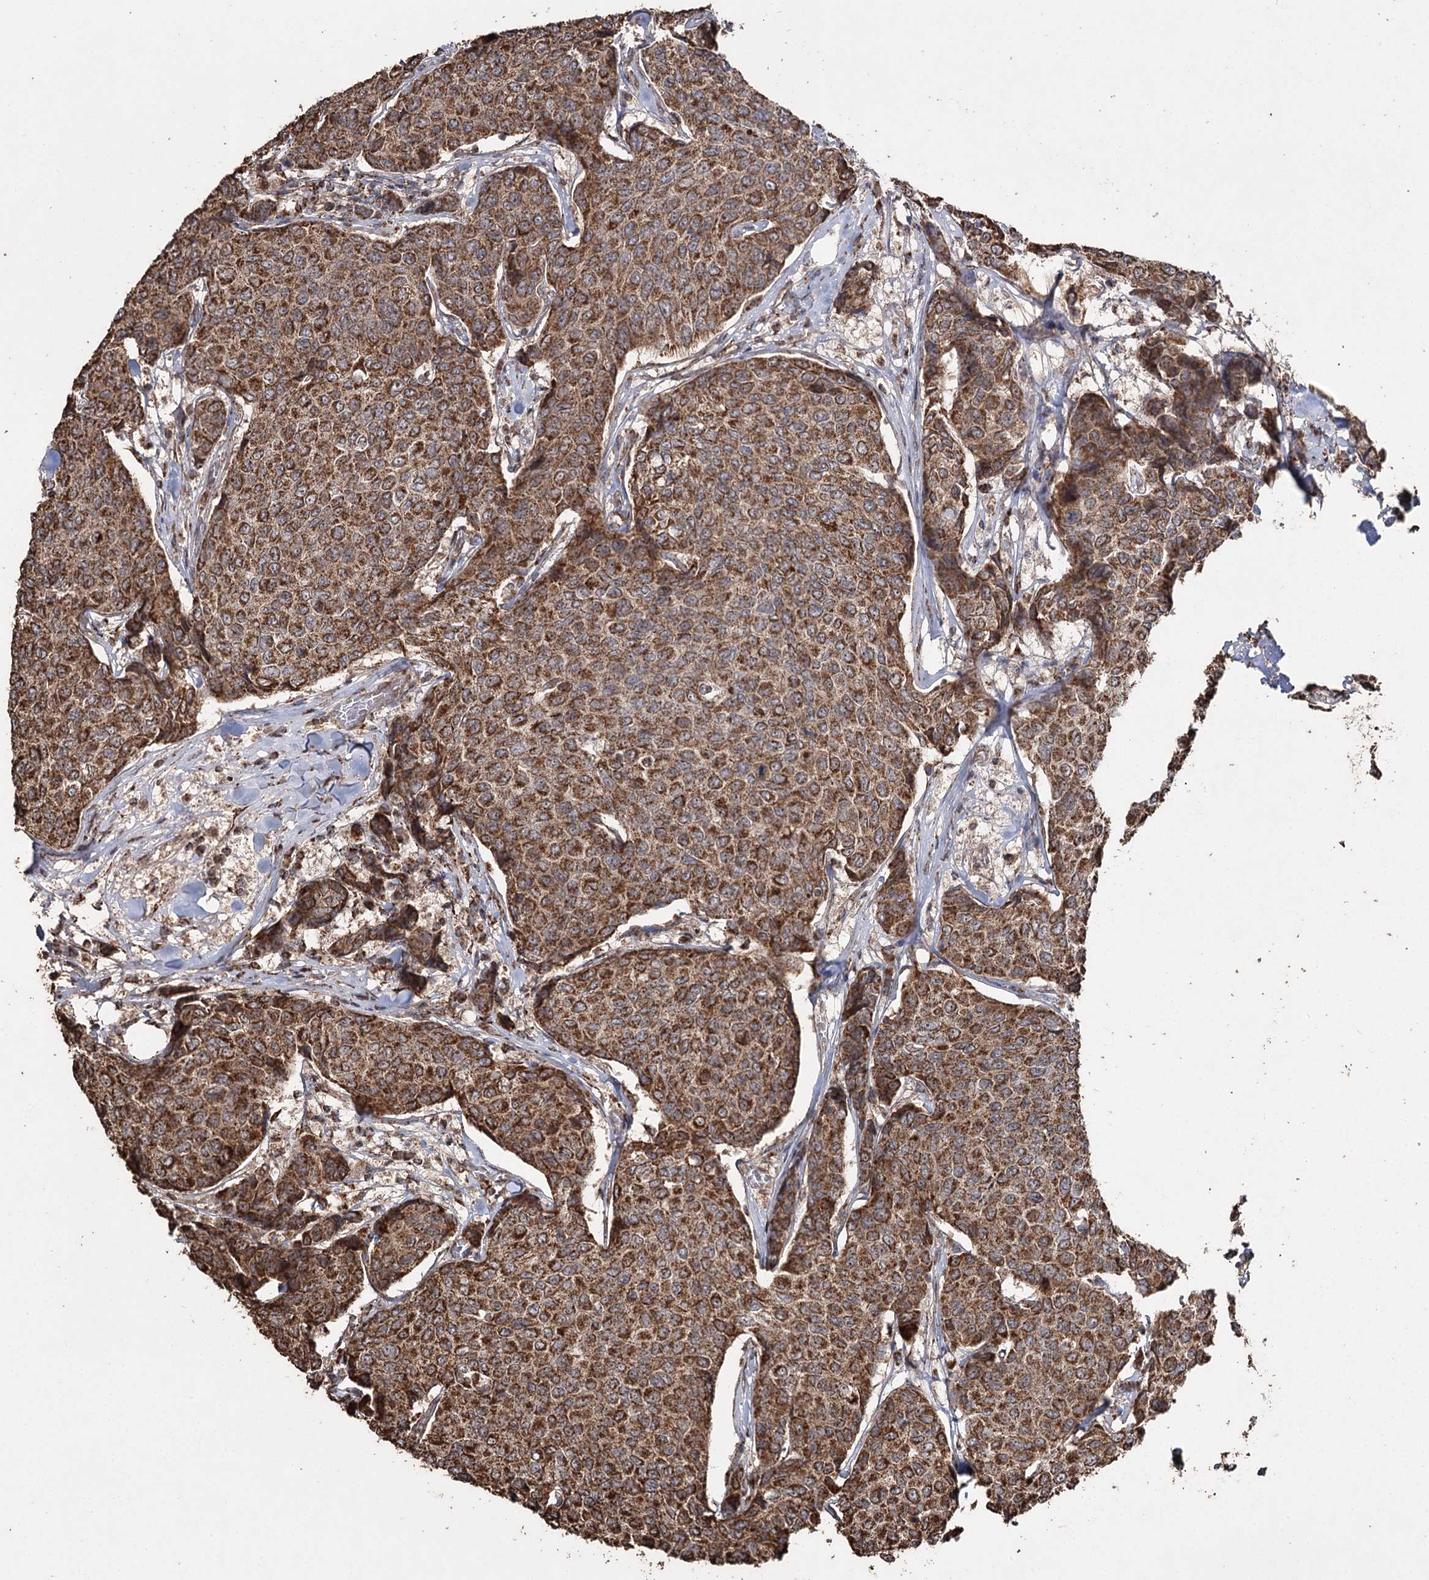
{"staining": {"intensity": "strong", "quantity": ">75%", "location": "cytoplasmic/membranous"}, "tissue": "breast cancer", "cell_type": "Tumor cells", "image_type": "cancer", "snomed": [{"axis": "morphology", "description": "Duct carcinoma"}, {"axis": "topography", "description": "Breast"}], "caption": "Protein expression analysis of breast cancer (intraductal carcinoma) shows strong cytoplasmic/membranous positivity in approximately >75% of tumor cells. The staining is performed using DAB brown chromogen to label protein expression. The nuclei are counter-stained blue using hematoxylin.", "gene": "SLF2", "patient": {"sex": "female", "age": 55}}